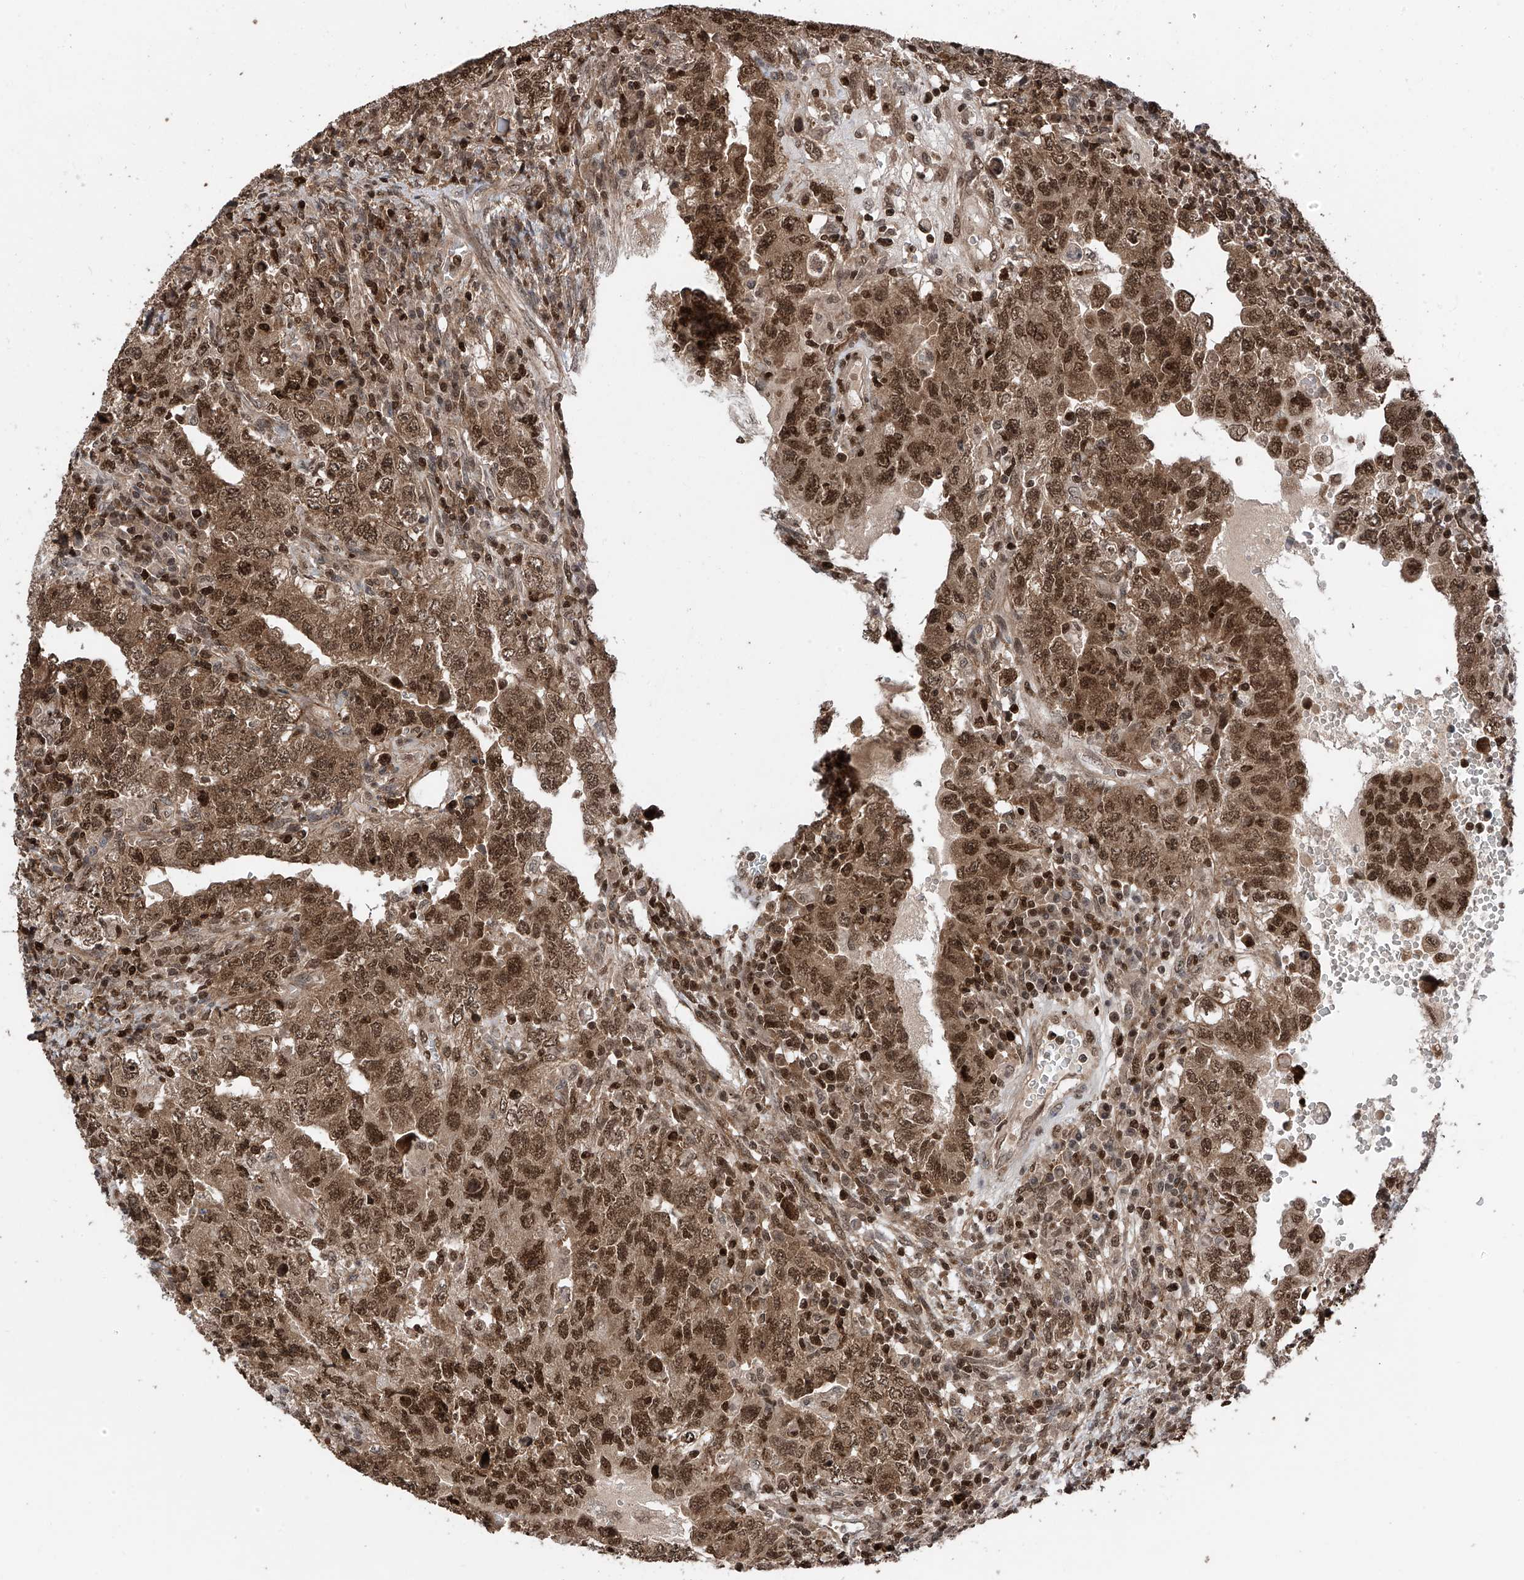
{"staining": {"intensity": "strong", "quantity": ">75%", "location": "cytoplasmic/membranous,nuclear"}, "tissue": "testis cancer", "cell_type": "Tumor cells", "image_type": "cancer", "snomed": [{"axis": "morphology", "description": "Carcinoma, Embryonal, NOS"}, {"axis": "topography", "description": "Testis"}], "caption": "IHC (DAB) staining of embryonal carcinoma (testis) demonstrates strong cytoplasmic/membranous and nuclear protein expression in about >75% of tumor cells.", "gene": "DNAJC9", "patient": {"sex": "male", "age": 26}}